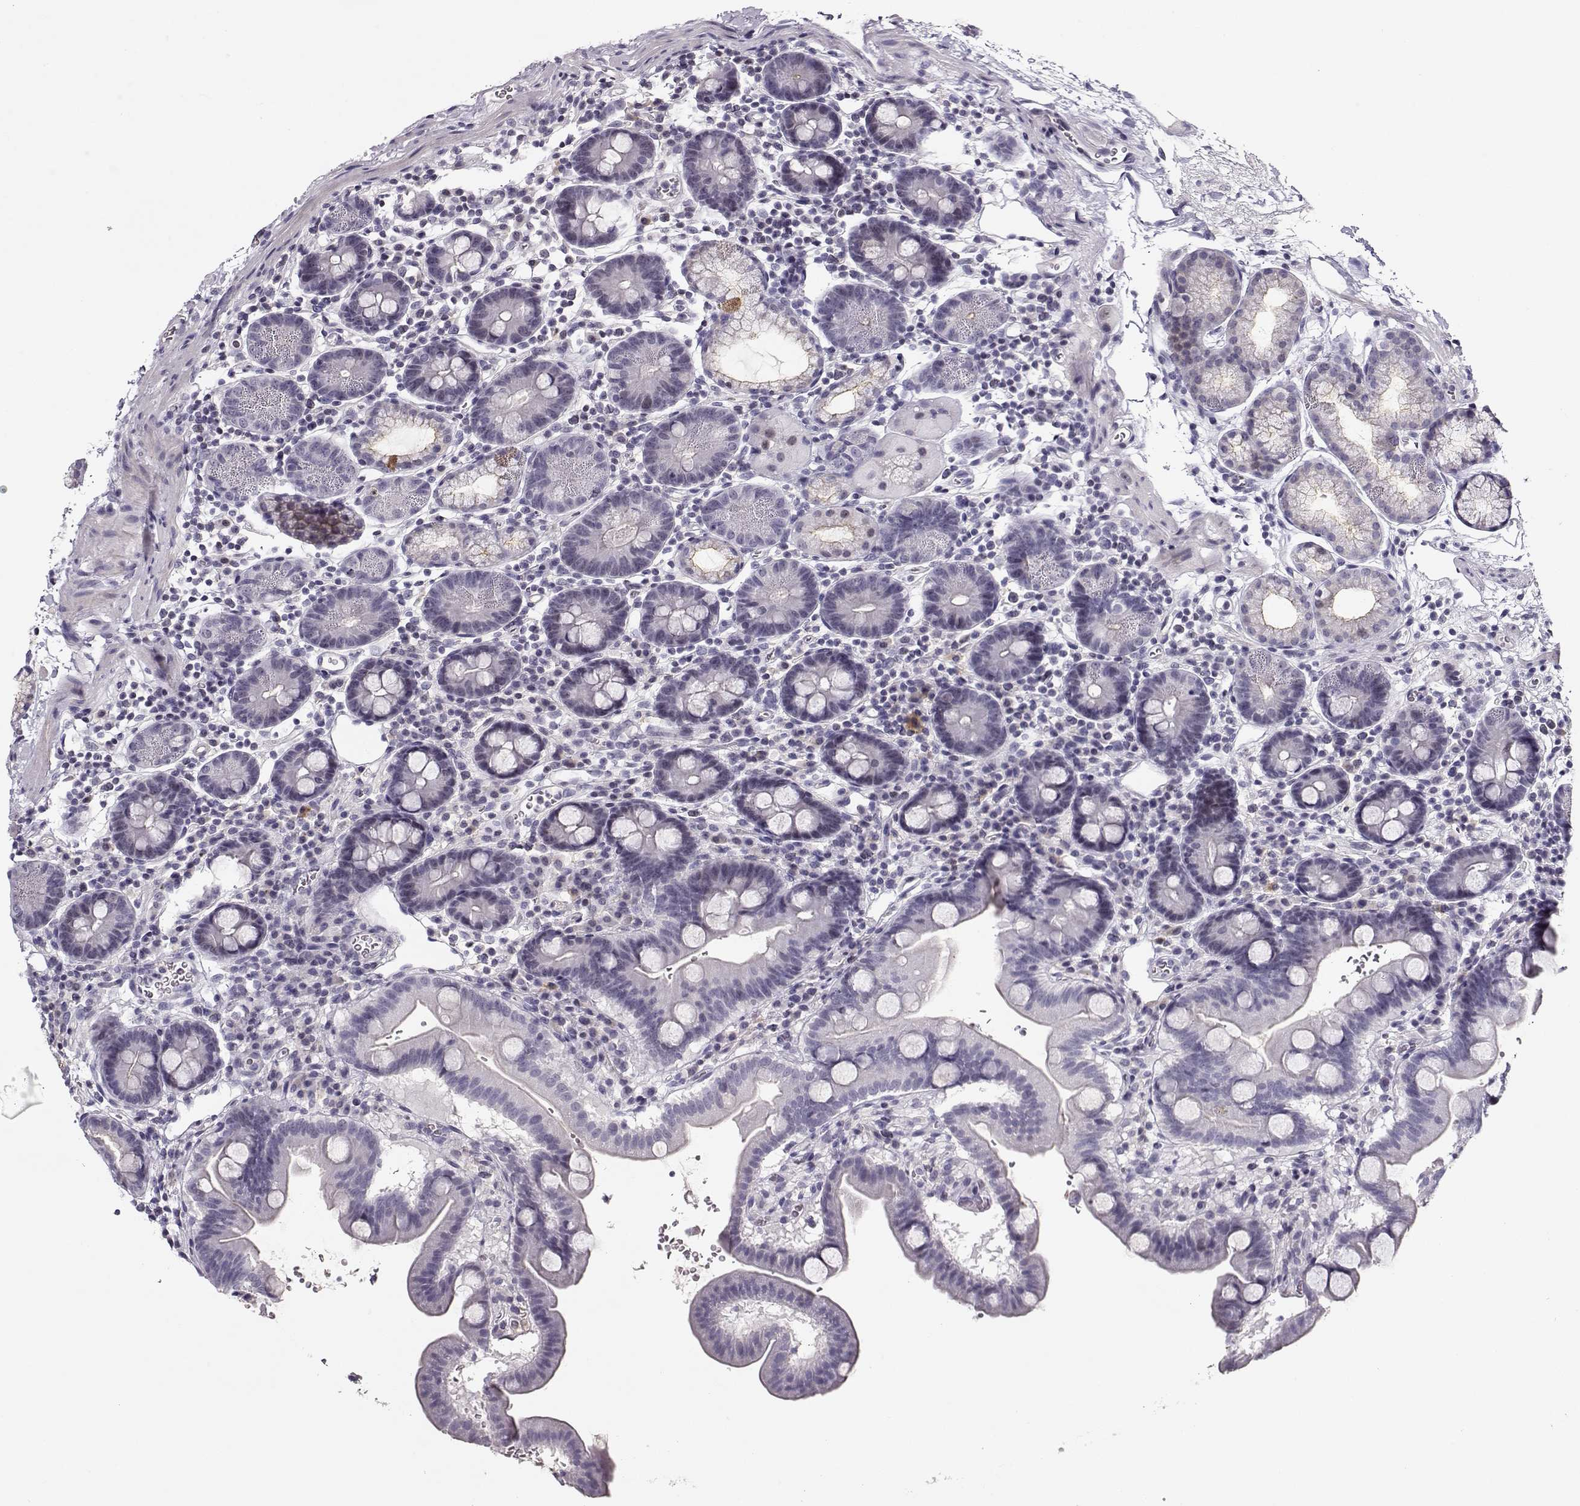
{"staining": {"intensity": "negative", "quantity": "none", "location": "none"}, "tissue": "duodenum", "cell_type": "Glandular cells", "image_type": "normal", "snomed": [{"axis": "morphology", "description": "Normal tissue, NOS"}, {"axis": "topography", "description": "Duodenum"}], "caption": "DAB immunohistochemical staining of normal human duodenum displays no significant expression in glandular cells. (DAB (3,3'-diaminobenzidine) IHC with hematoxylin counter stain).", "gene": "CRX", "patient": {"sex": "male", "age": 59}}